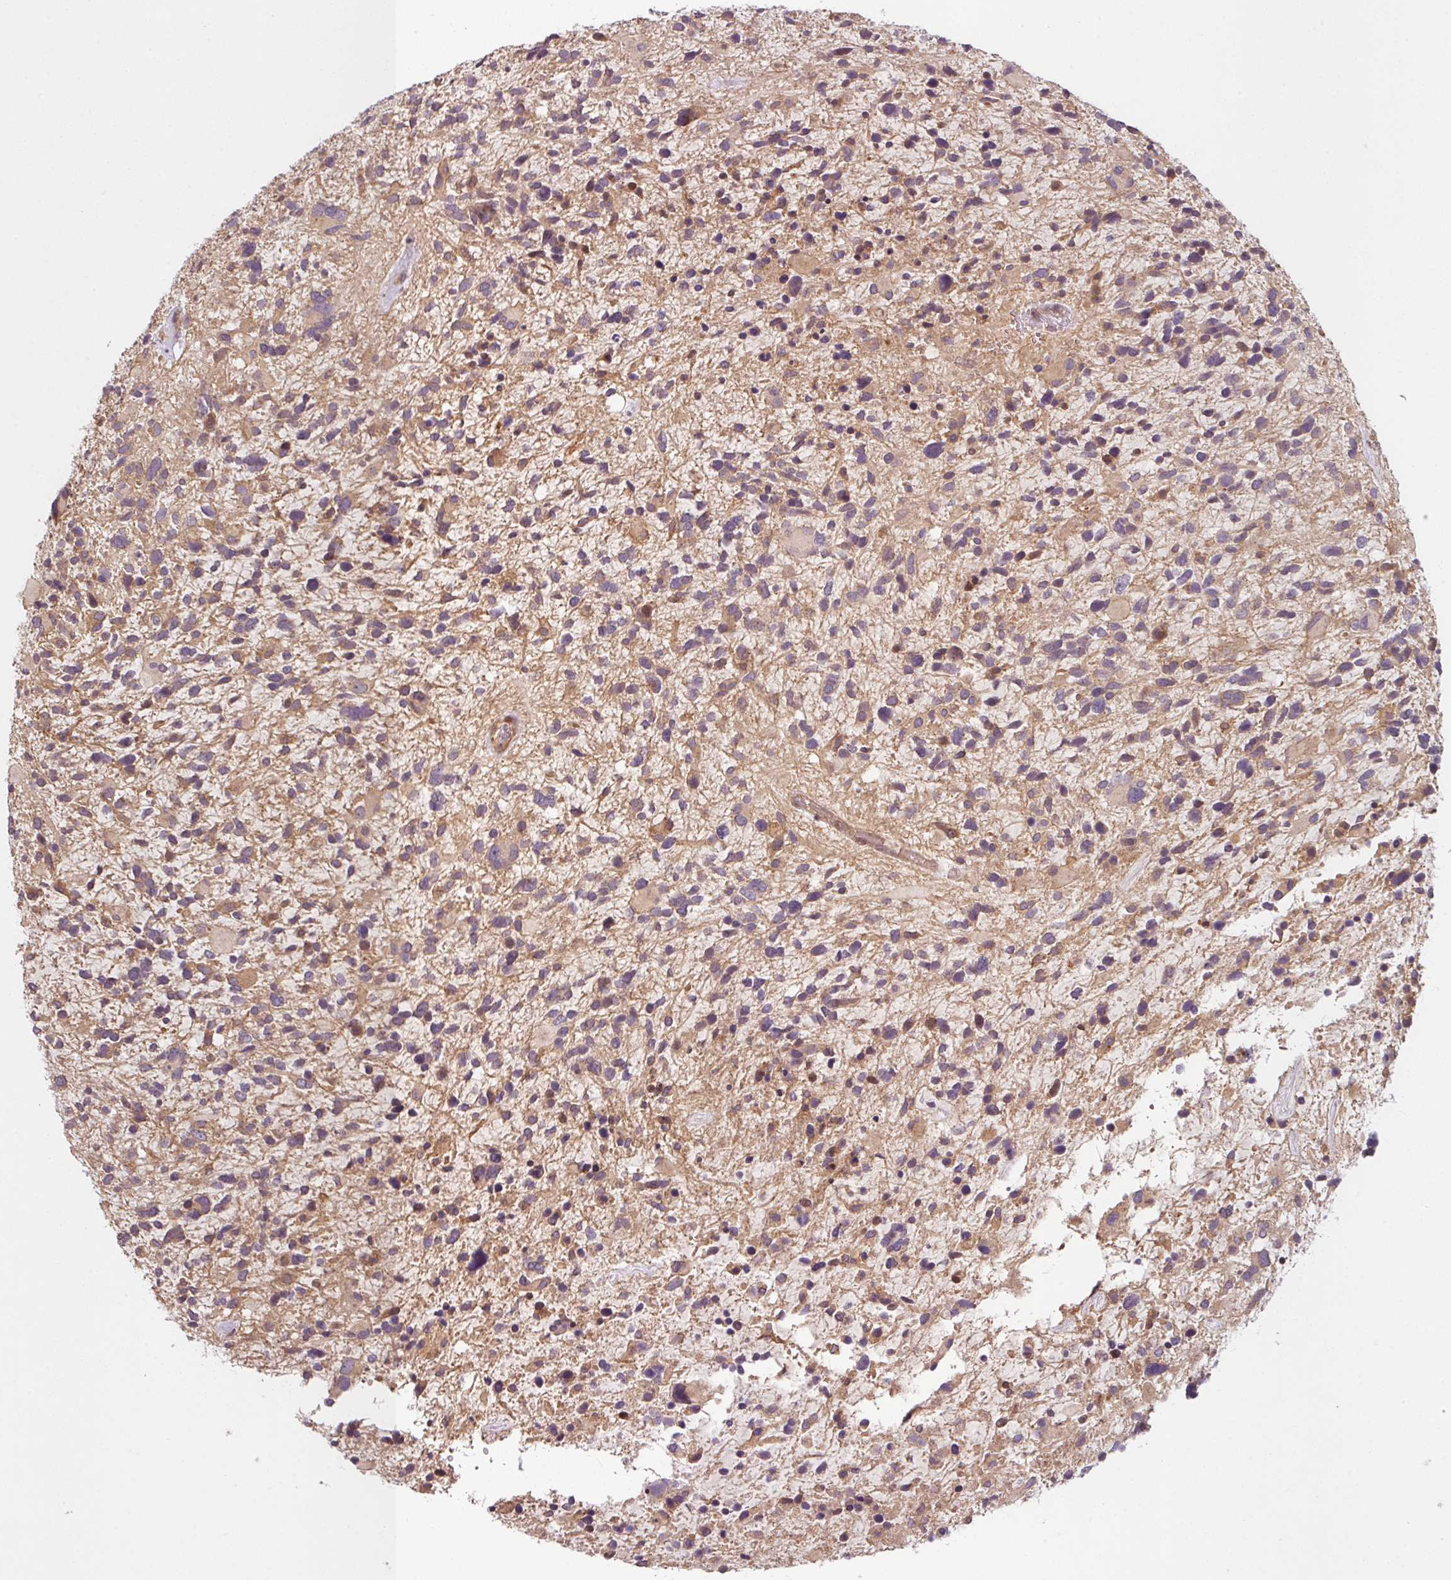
{"staining": {"intensity": "moderate", "quantity": ">75%", "location": "cytoplasmic/membranous"}, "tissue": "glioma", "cell_type": "Tumor cells", "image_type": "cancer", "snomed": [{"axis": "morphology", "description": "Glioma, malignant, High grade"}, {"axis": "topography", "description": "Brain"}], "caption": "A brown stain shows moderate cytoplasmic/membranous expression of a protein in malignant glioma (high-grade) tumor cells. Using DAB (3,3'-diaminobenzidine) (brown) and hematoxylin (blue) stains, captured at high magnification using brightfield microscopy.", "gene": "RNF31", "patient": {"sex": "female", "age": 11}}